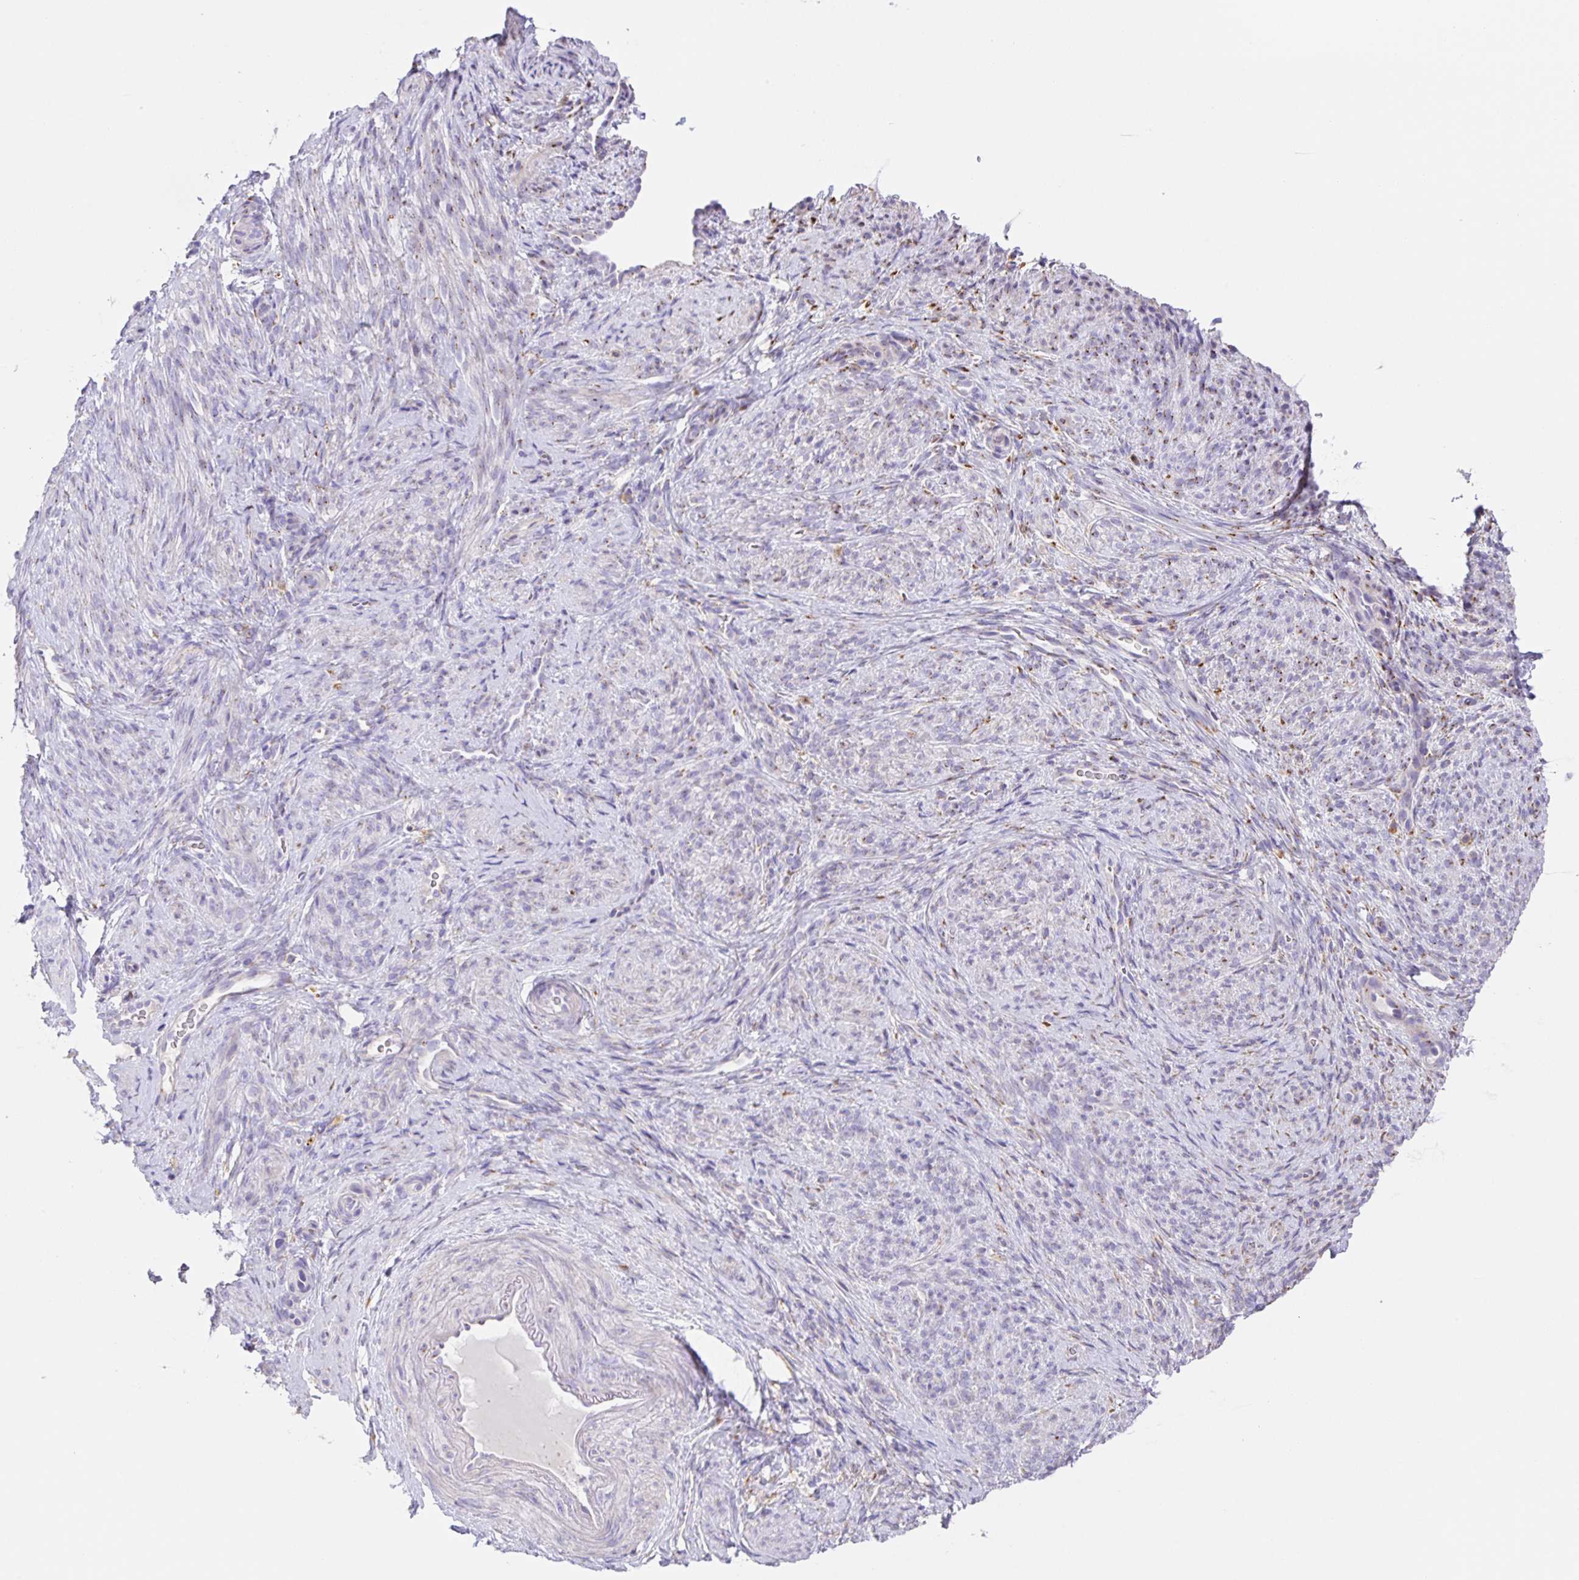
{"staining": {"intensity": "negative", "quantity": "none", "location": "none"}, "tissue": "endometrium", "cell_type": "Cells in endometrial stroma", "image_type": "normal", "snomed": [{"axis": "morphology", "description": "Normal tissue, NOS"}, {"axis": "topography", "description": "Endometrium"}], "caption": "Benign endometrium was stained to show a protein in brown. There is no significant staining in cells in endometrial stroma.", "gene": "PRR36", "patient": {"sex": "female", "age": 34}}